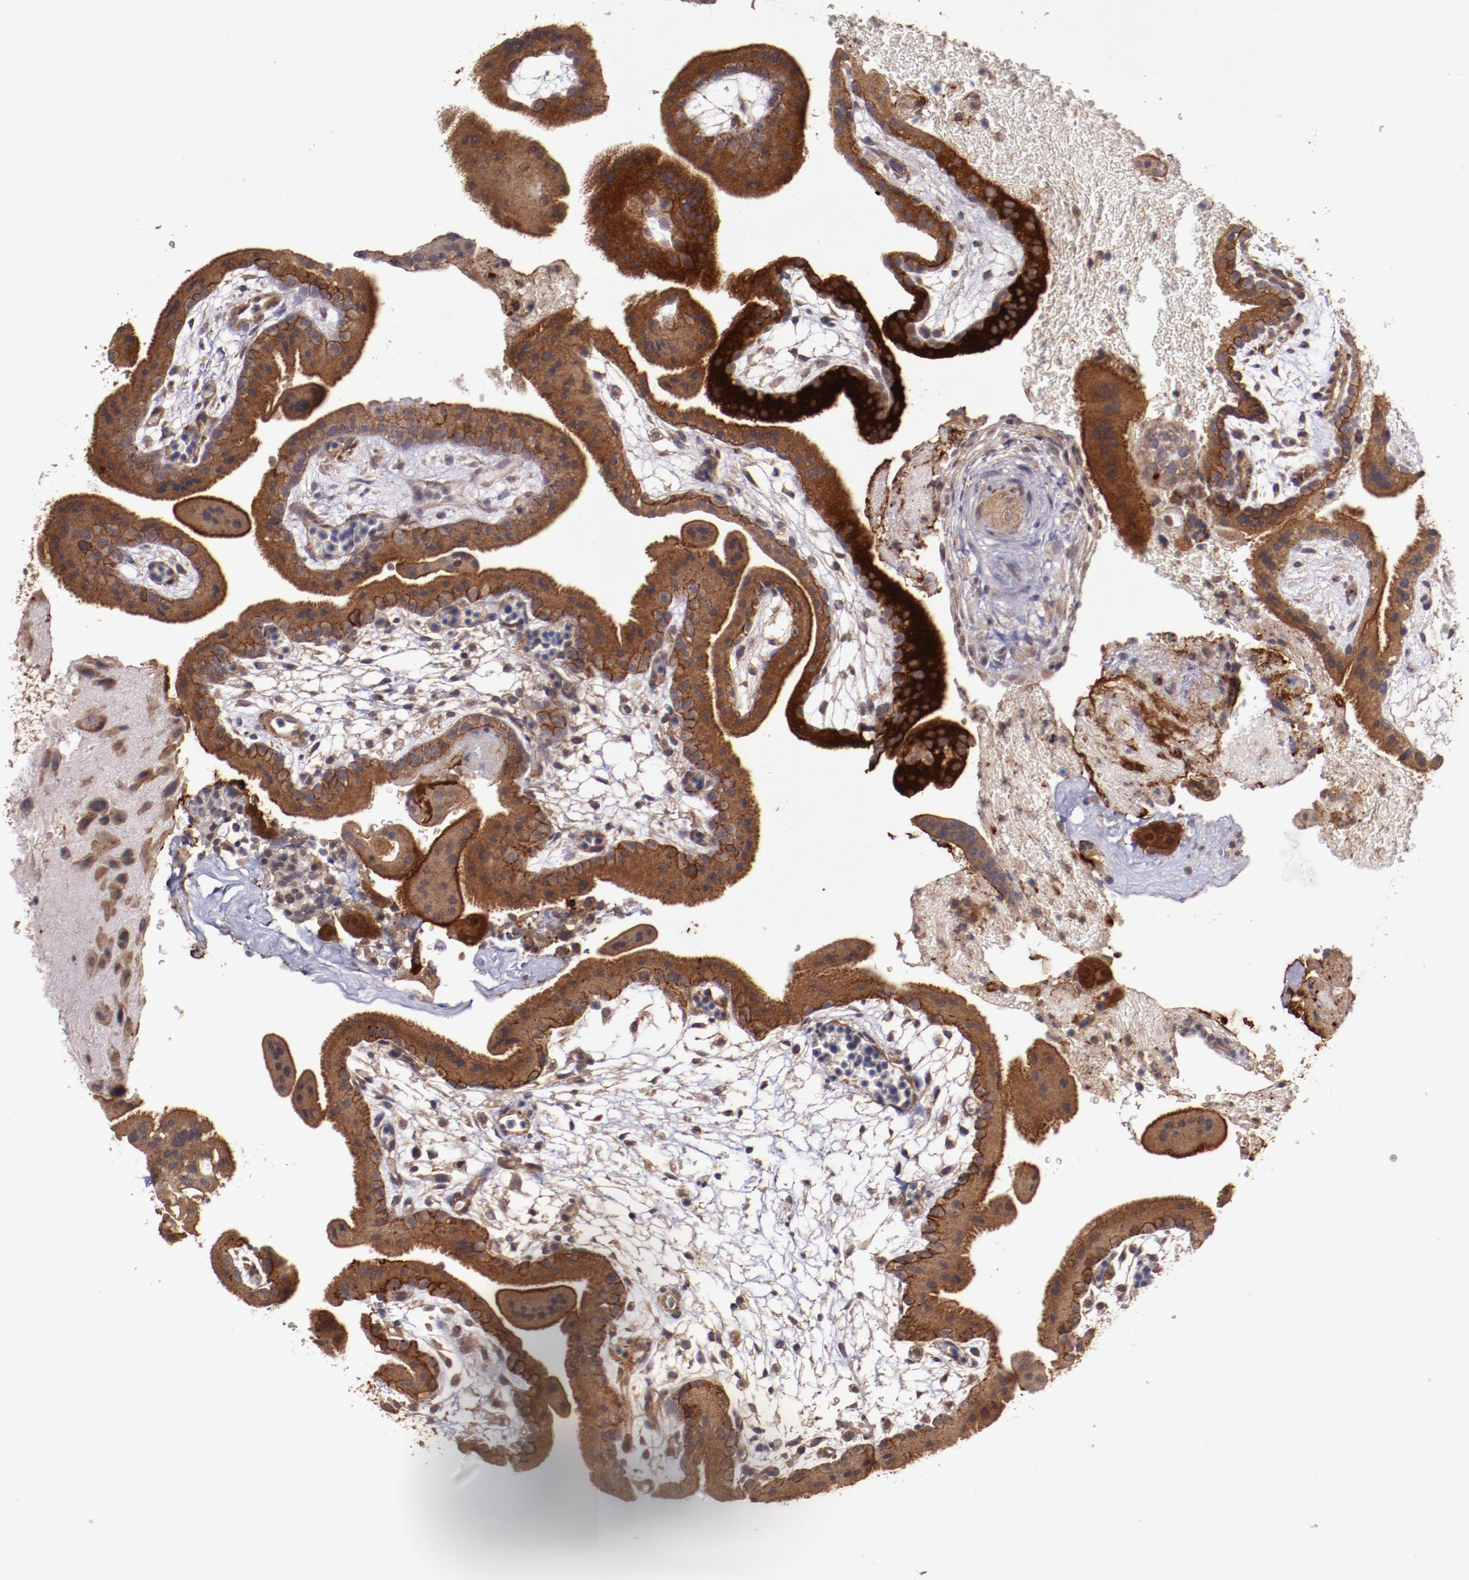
{"staining": {"intensity": "weak", "quantity": ">75%", "location": "cytoplasmic/membranous"}, "tissue": "placenta", "cell_type": "Decidual cells", "image_type": "normal", "snomed": [{"axis": "morphology", "description": "Normal tissue, NOS"}, {"axis": "topography", "description": "Placenta"}], "caption": "Immunohistochemistry photomicrograph of unremarkable placenta: placenta stained using immunohistochemistry (IHC) exhibits low levels of weak protein expression localized specifically in the cytoplasmic/membranous of decidual cells, appearing as a cytoplasmic/membranous brown color.", "gene": "FTSJ1", "patient": {"sex": "female", "age": 19}}